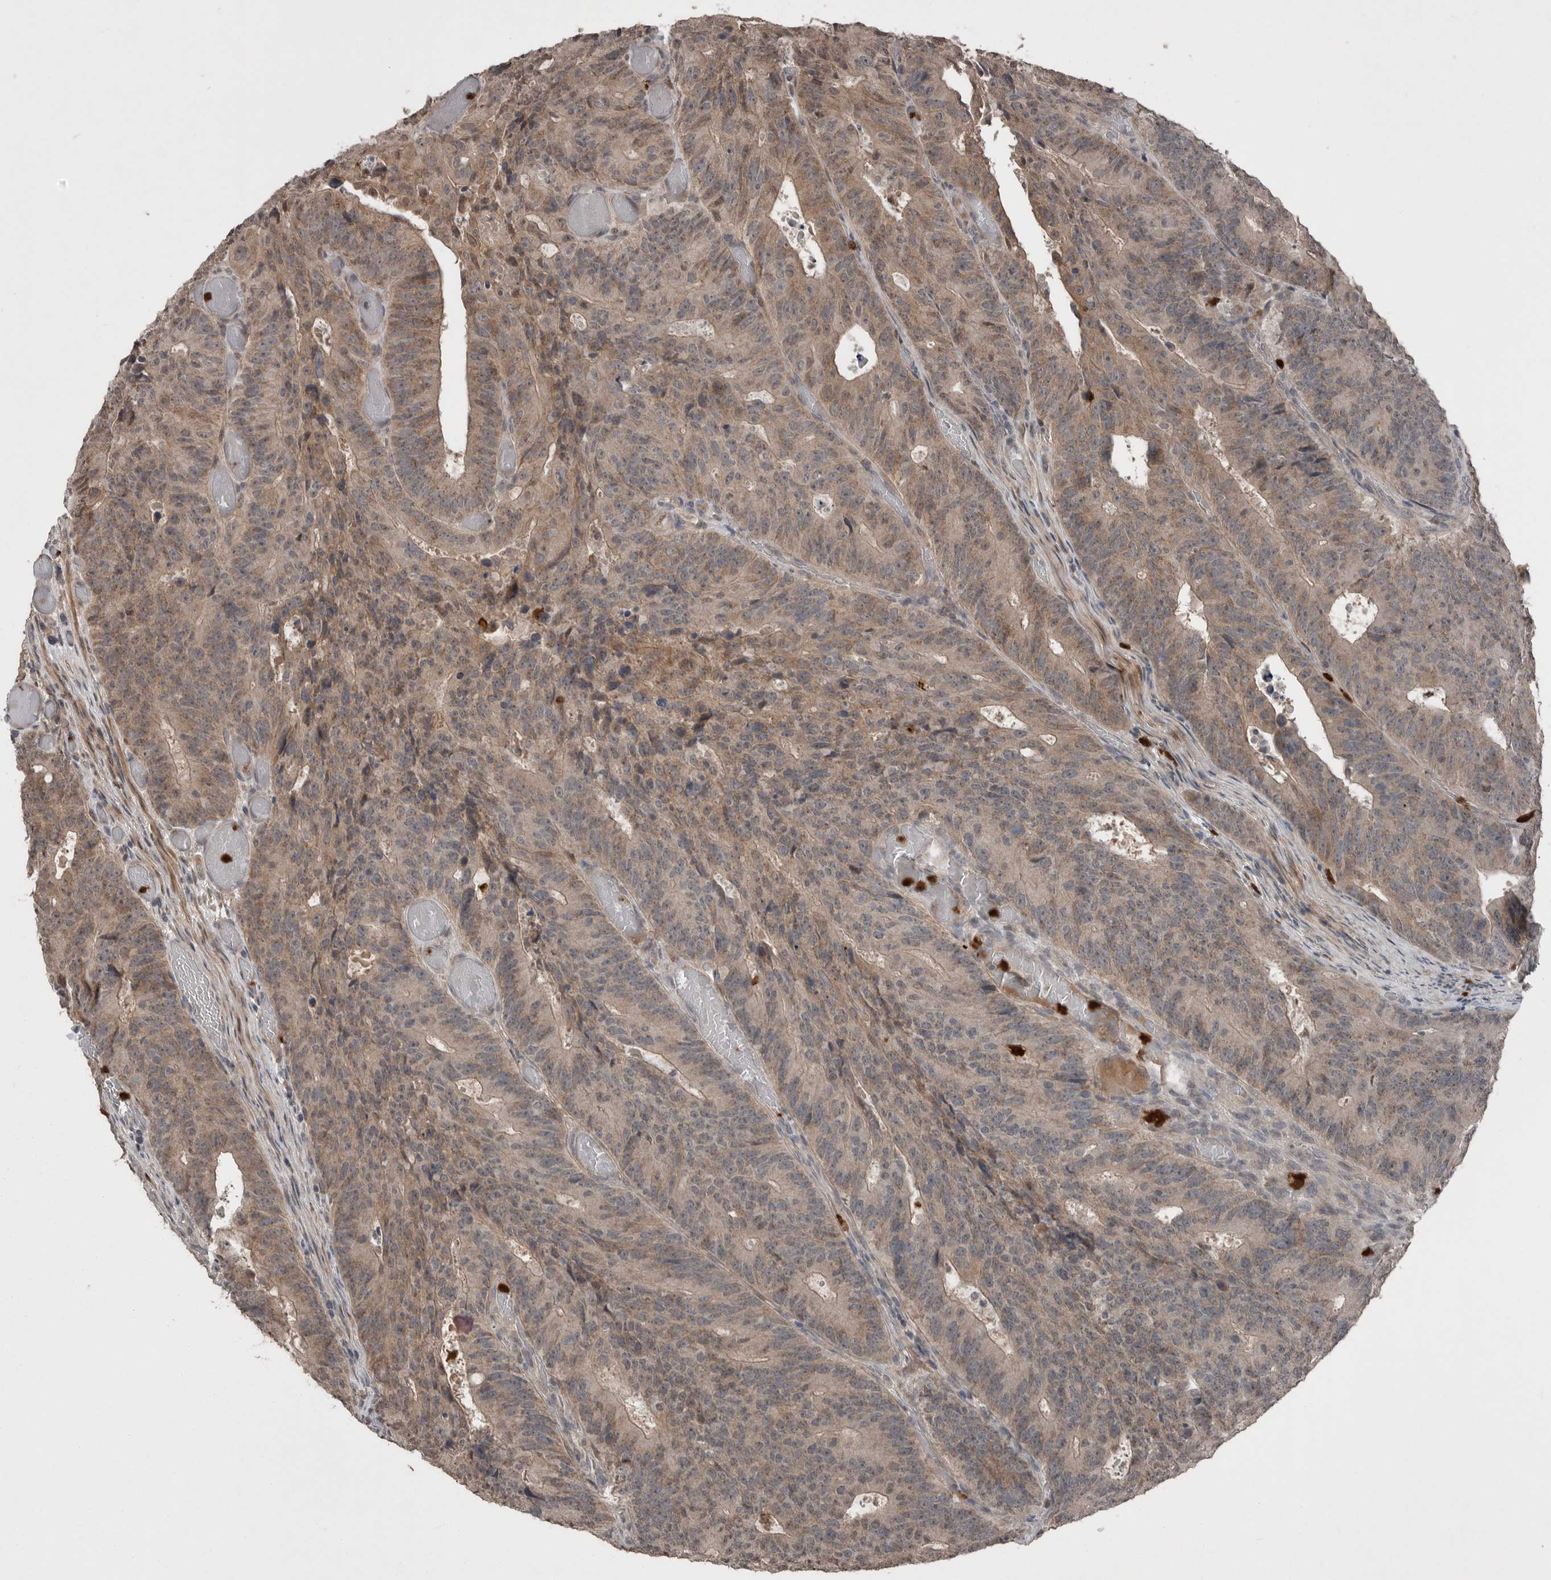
{"staining": {"intensity": "weak", "quantity": ">75%", "location": "cytoplasmic/membranous"}, "tissue": "colorectal cancer", "cell_type": "Tumor cells", "image_type": "cancer", "snomed": [{"axis": "morphology", "description": "Adenocarcinoma, NOS"}, {"axis": "topography", "description": "Colon"}], "caption": "Weak cytoplasmic/membranous positivity for a protein is identified in about >75% of tumor cells of colorectal cancer using immunohistochemistry.", "gene": "SCP2", "patient": {"sex": "male", "age": 87}}